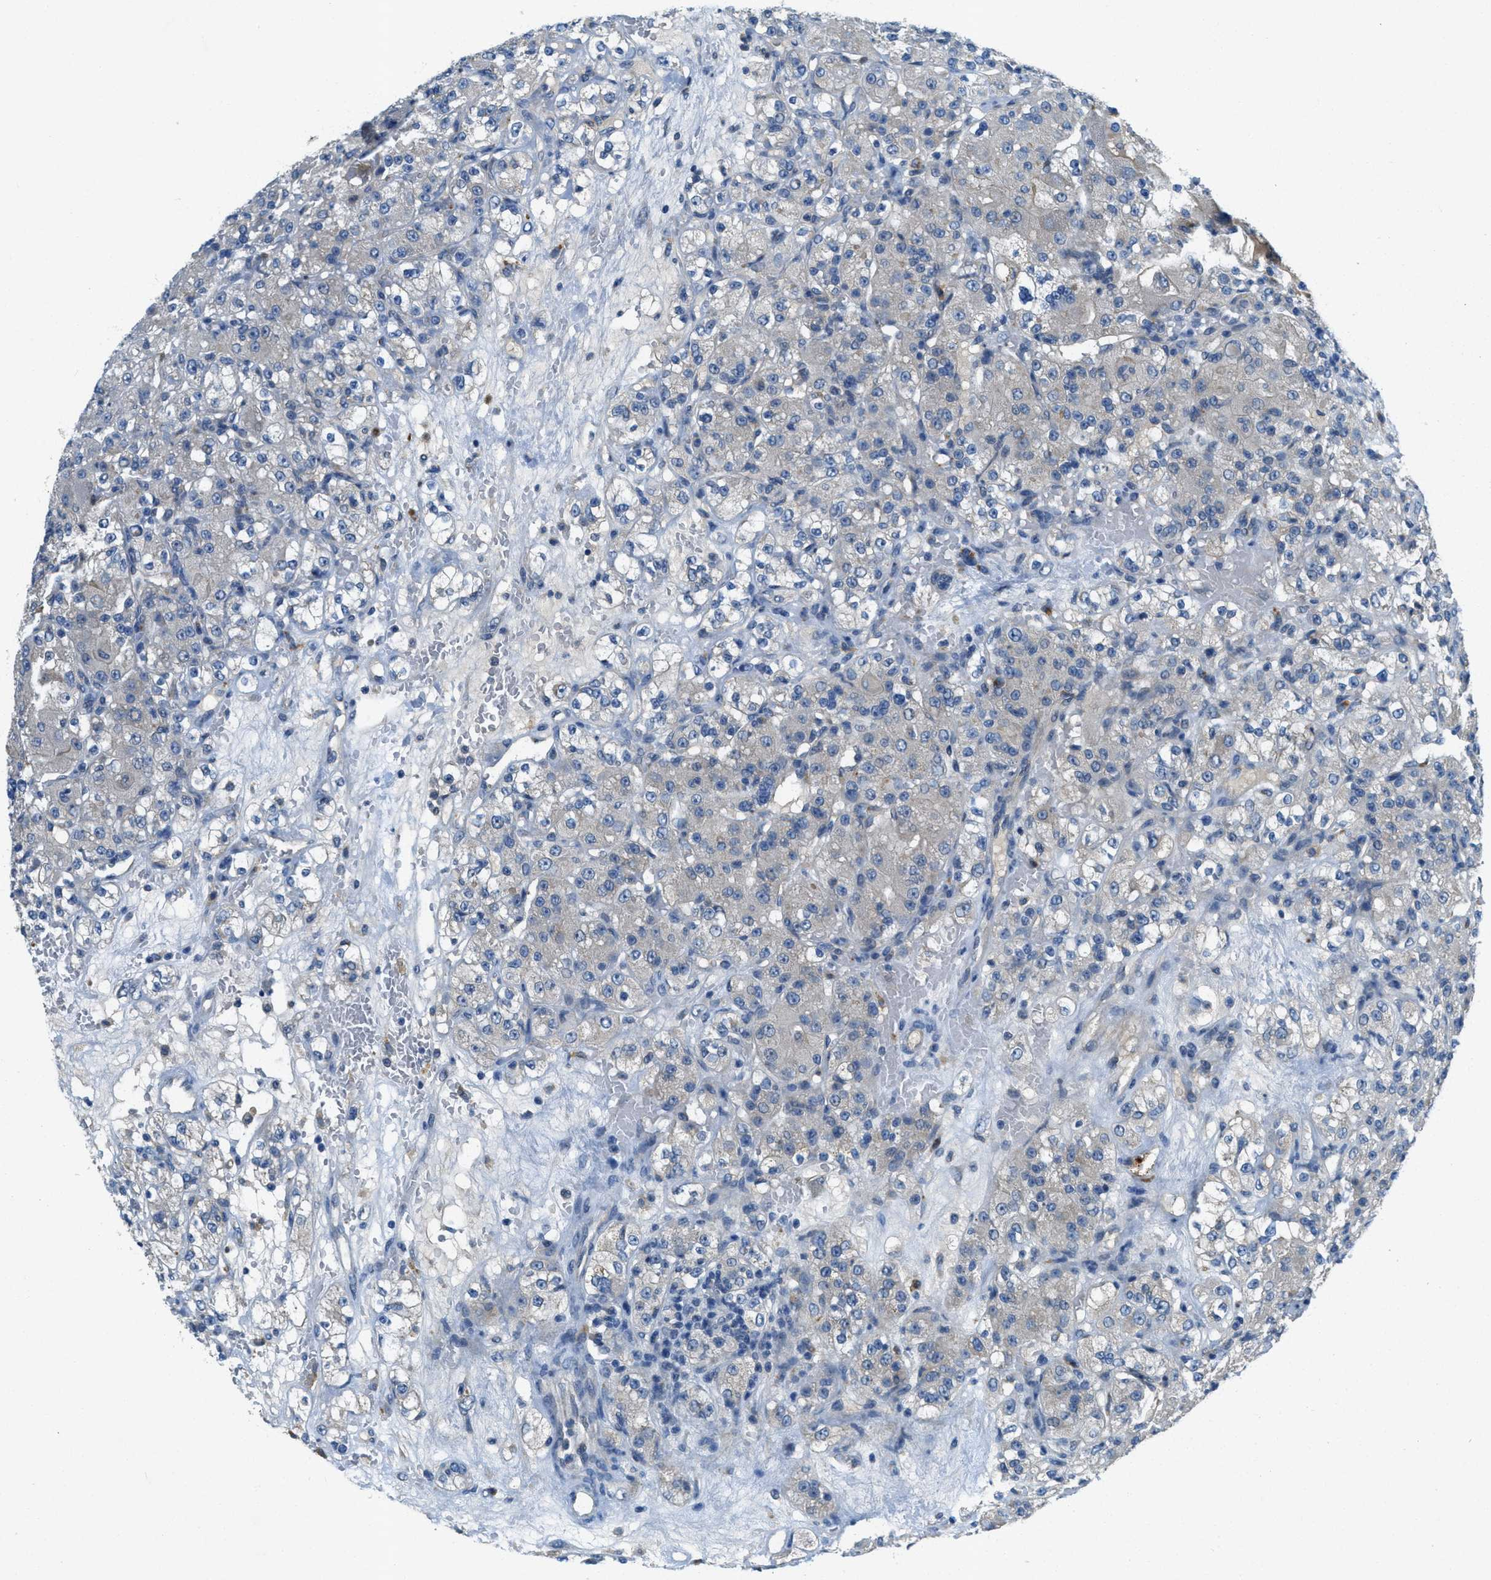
{"staining": {"intensity": "negative", "quantity": "none", "location": "none"}, "tissue": "renal cancer", "cell_type": "Tumor cells", "image_type": "cancer", "snomed": [{"axis": "morphology", "description": "Normal tissue, NOS"}, {"axis": "morphology", "description": "Adenocarcinoma, NOS"}, {"axis": "topography", "description": "Kidney"}], "caption": "This is an immunohistochemistry (IHC) photomicrograph of human renal adenocarcinoma. There is no staining in tumor cells.", "gene": "SNX14", "patient": {"sex": "male", "age": 61}}